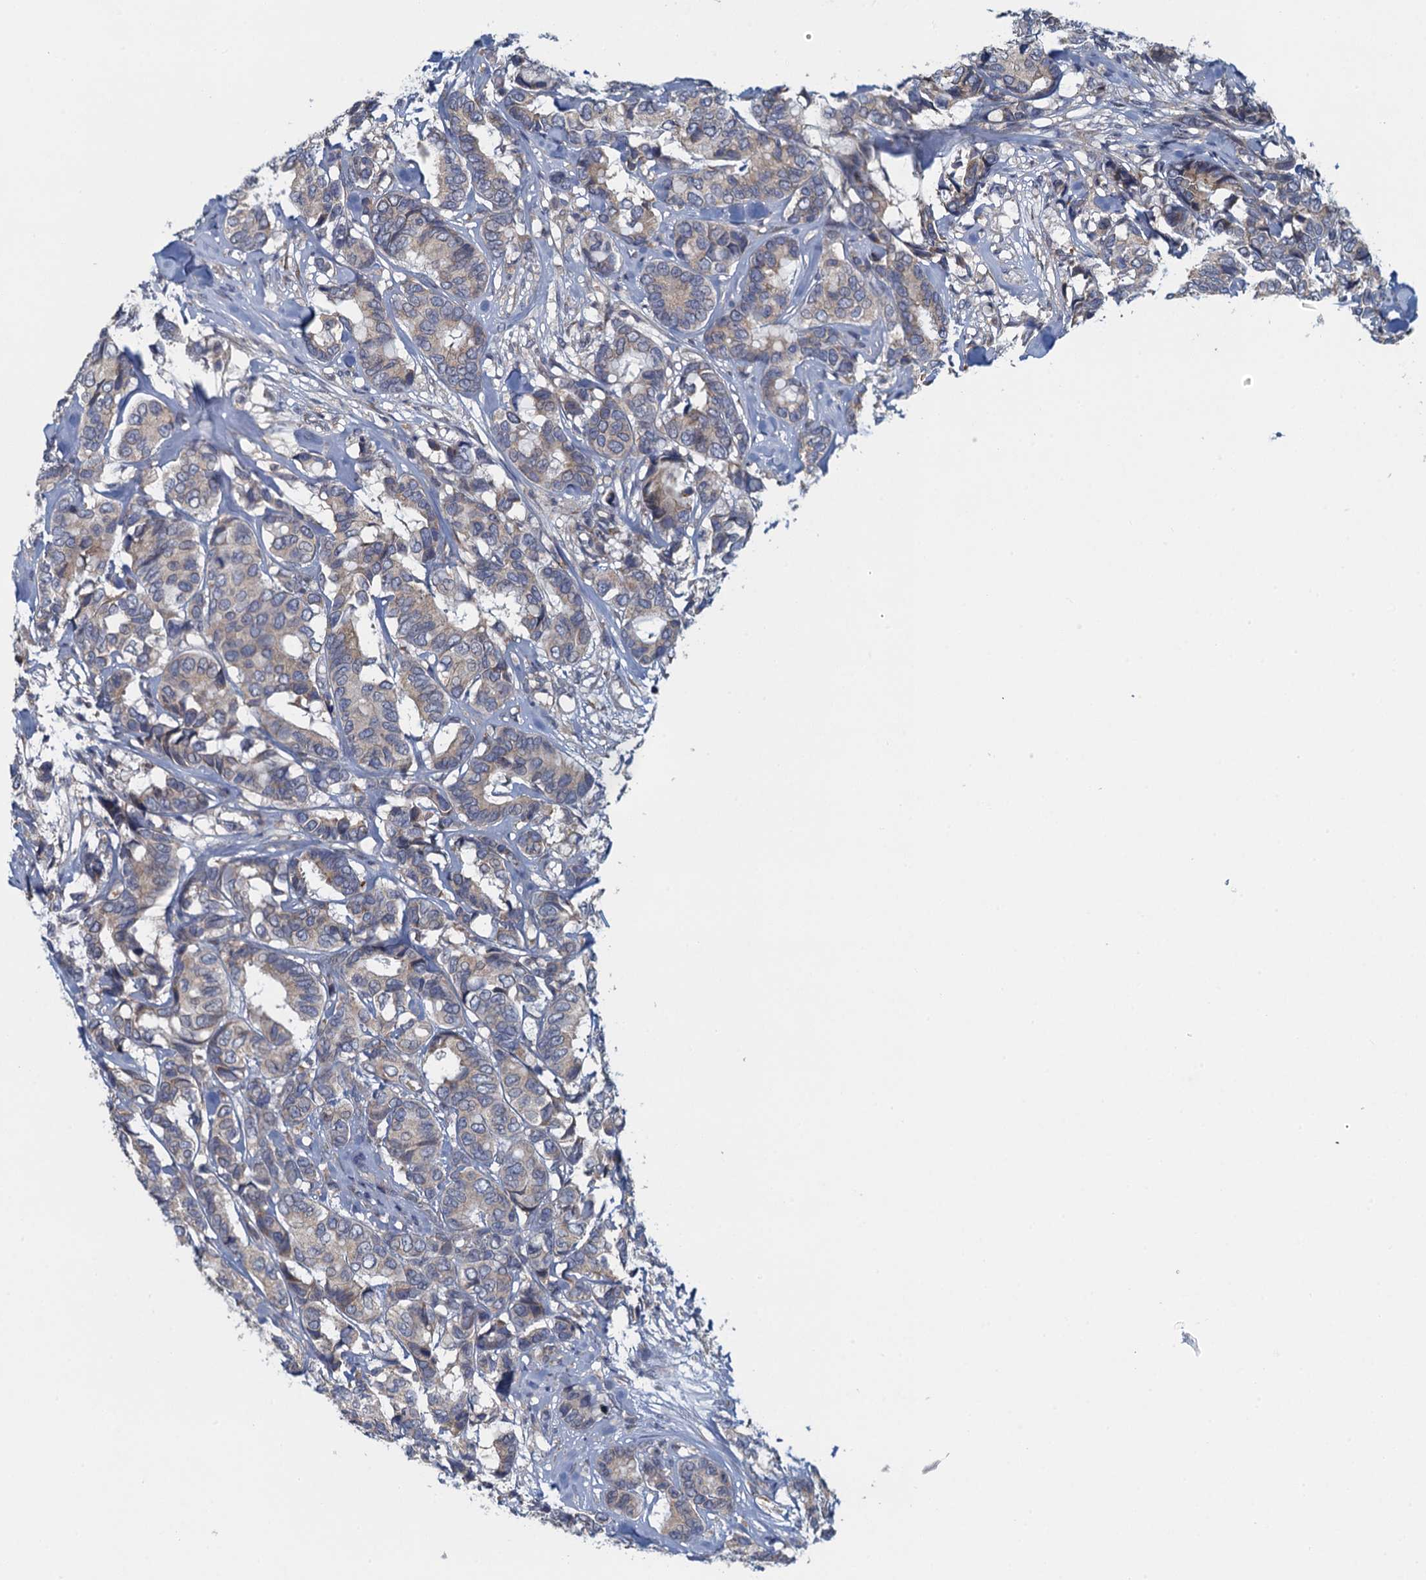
{"staining": {"intensity": "weak", "quantity": "<25%", "location": "cytoplasmic/membranous"}, "tissue": "breast cancer", "cell_type": "Tumor cells", "image_type": "cancer", "snomed": [{"axis": "morphology", "description": "Duct carcinoma"}, {"axis": "topography", "description": "Breast"}], "caption": "Immunohistochemical staining of human breast cancer (invasive ductal carcinoma) shows no significant positivity in tumor cells.", "gene": "ALG2", "patient": {"sex": "female", "age": 87}}